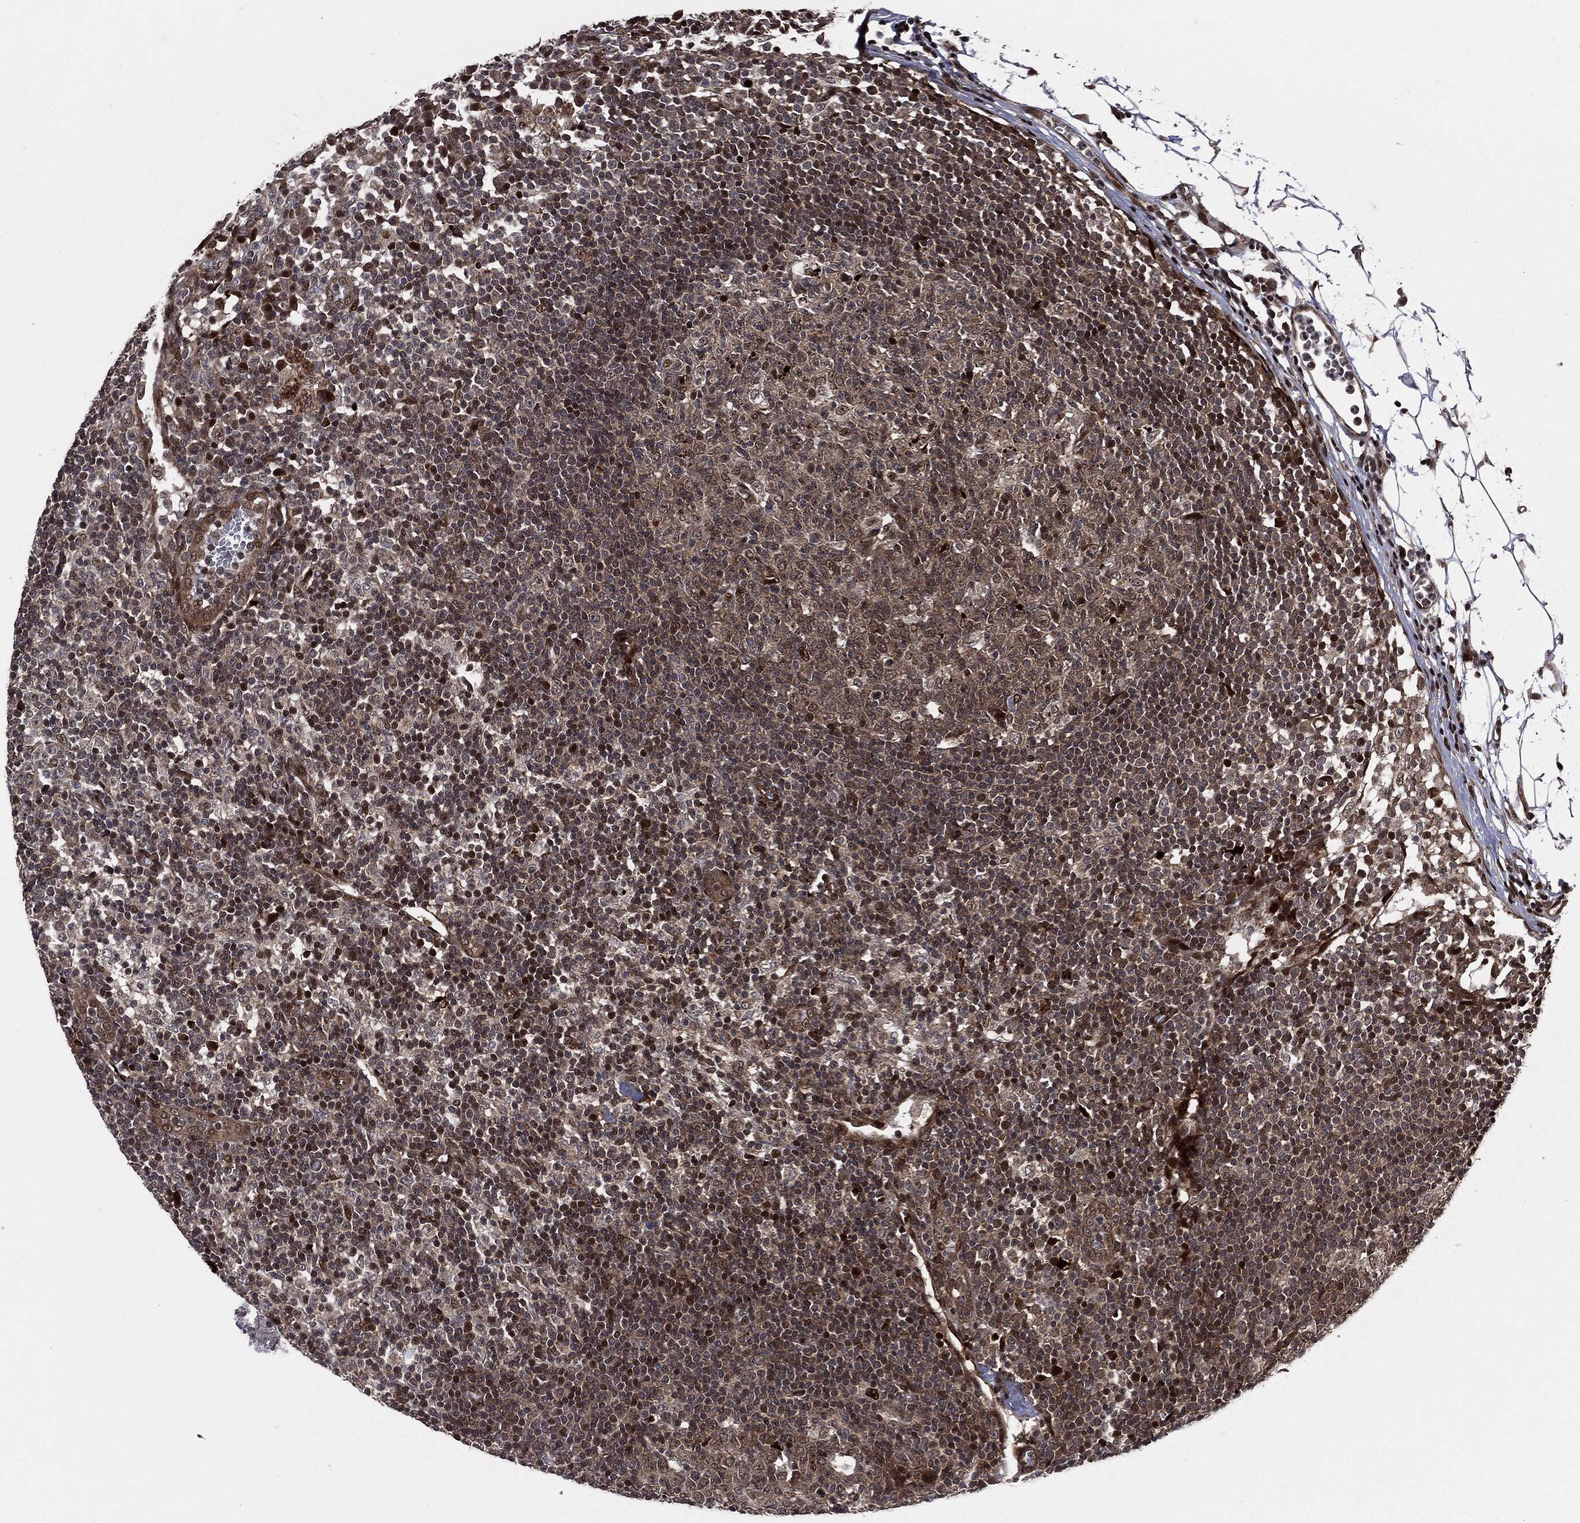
{"staining": {"intensity": "strong", "quantity": "<25%", "location": "nuclear"}, "tissue": "lymph node", "cell_type": "Germinal center cells", "image_type": "normal", "snomed": [{"axis": "morphology", "description": "Normal tissue, NOS"}, {"axis": "topography", "description": "Lymph node"}, {"axis": "topography", "description": "Salivary gland"}], "caption": "High-magnification brightfield microscopy of normal lymph node stained with DAB (3,3'-diaminobenzidine) (brown) and counterstained with hematoxylin (blue). germinal center cells exhibit strong nuclear positivity is appreciated in about<25% of cells. Using DAB (brown) and hematoxylin (blue) stains, captured at high magnification using brightfield microscopy.", "gene": "SMAD4", "patient": {"sex": "male", "age": 83}}